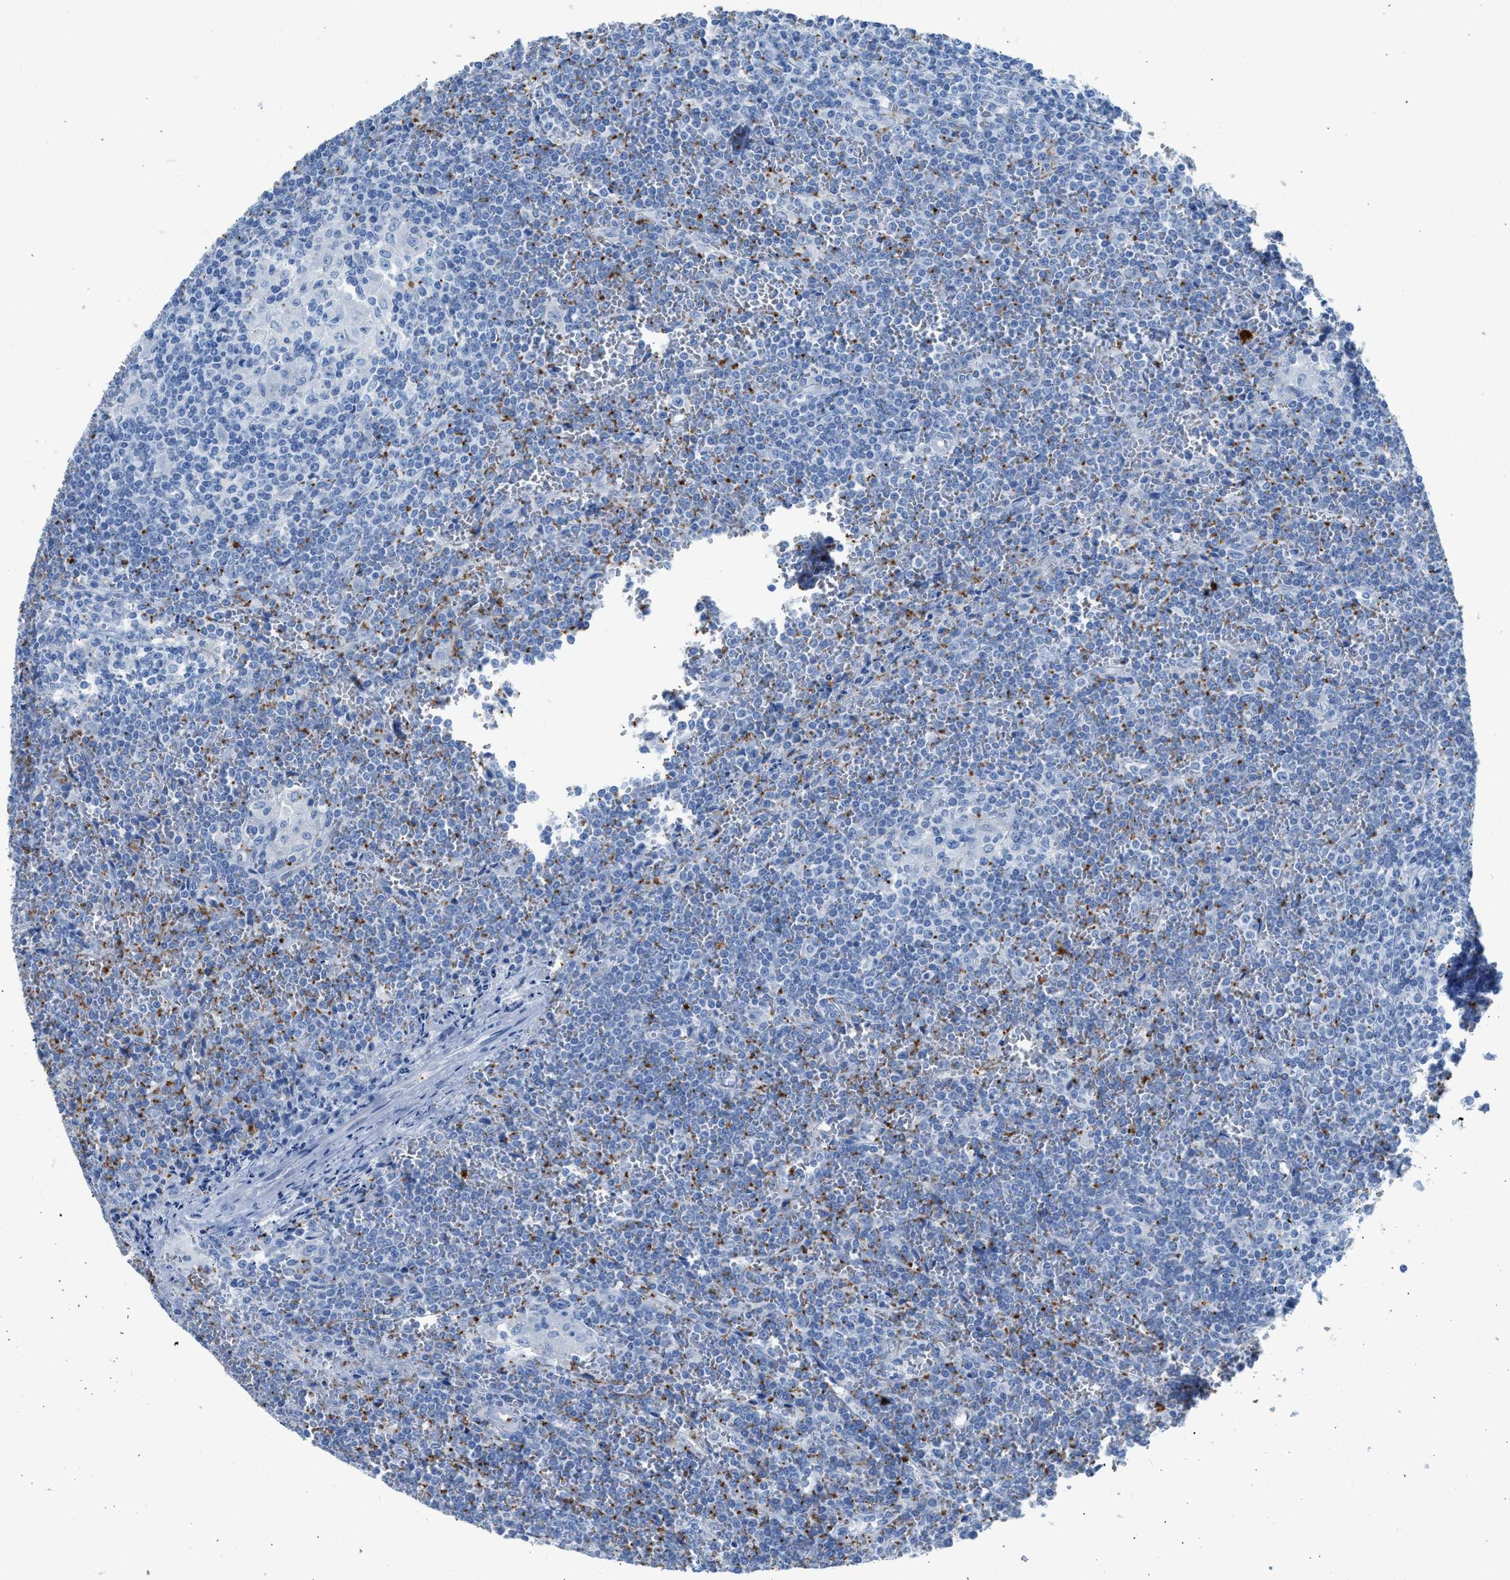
{"staining": {"intensity": "negative", "quantity": "none", "location": "none"}, "tissue": "lymphoma", "cell_type": "Tumor cells", "image_type": "cancer", "snomed": [{"axis": "morphology", "description": "Malignant lymphoma, non-Hodgkin's type, Low grade"}, {"axis": "topography", "description": "Spleen"}], "caption": "The immunohistochemistry (IHC) image has no significant staining in tumor cells of lymphoma tissue.", "gene": "FAIM2", "patient": {"sex": "female", "age": 19}}